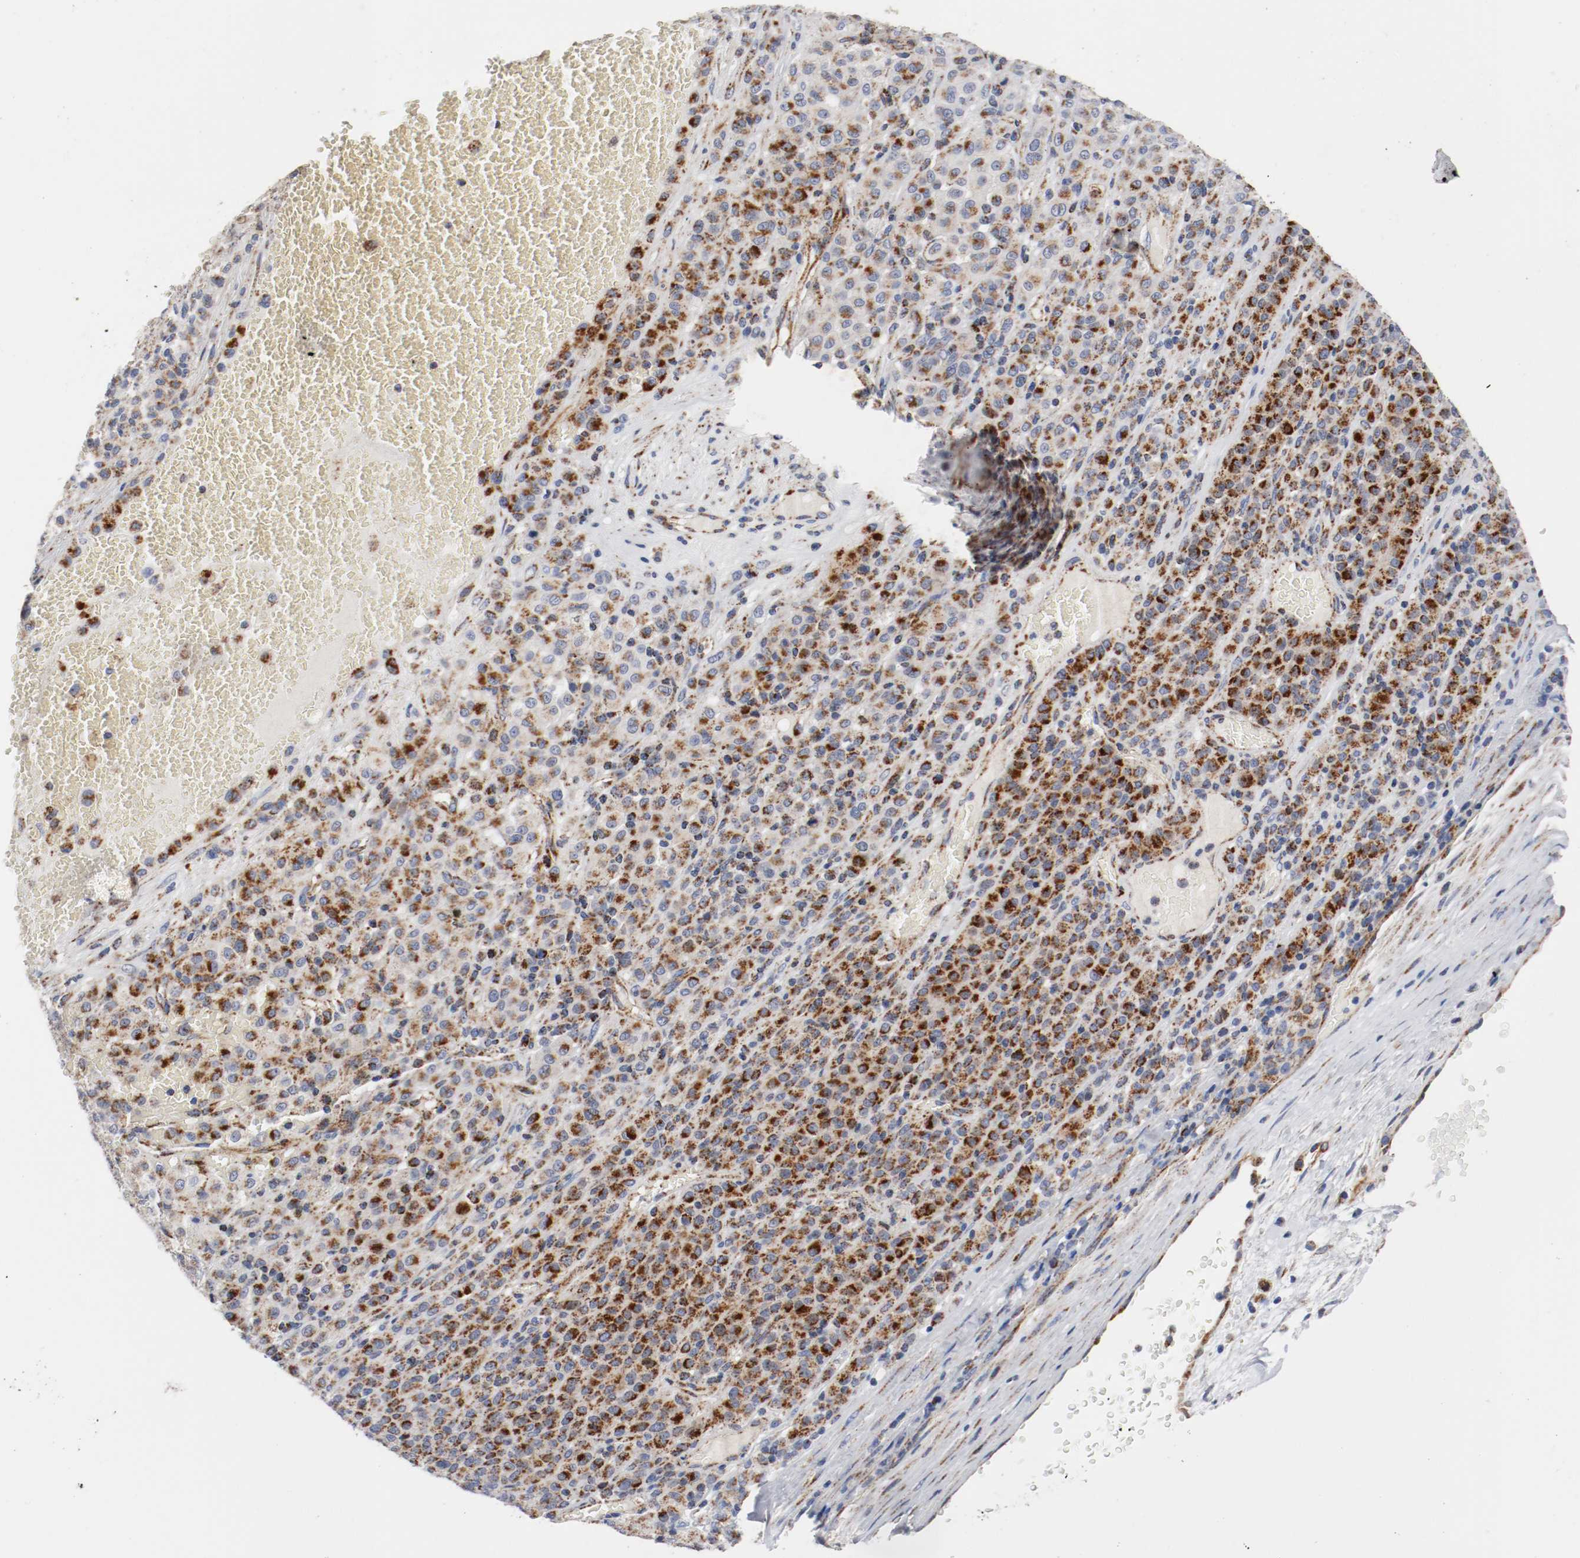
{"staining": {"intensity": "strong", "quantity": ">75%", "location": "cytoplasmic/membranous"}, "tissue": "melanoma", "cell_type": "Tumor cells", "image_type": "cancer", "snomed": [{"axis": "morphology", "description": "Malignant melanoma, Metastatic site"}, {"axis": "topography", "description": "Pancreas"}], "caption": "A brown stain highlights strong cytoplasmic/membranous positivity of a protein in human melanoma tumor cells. Nuclei are stained in blue.", "gene": "TUBD1", "patient": {"sex": "female", "age": 30}}